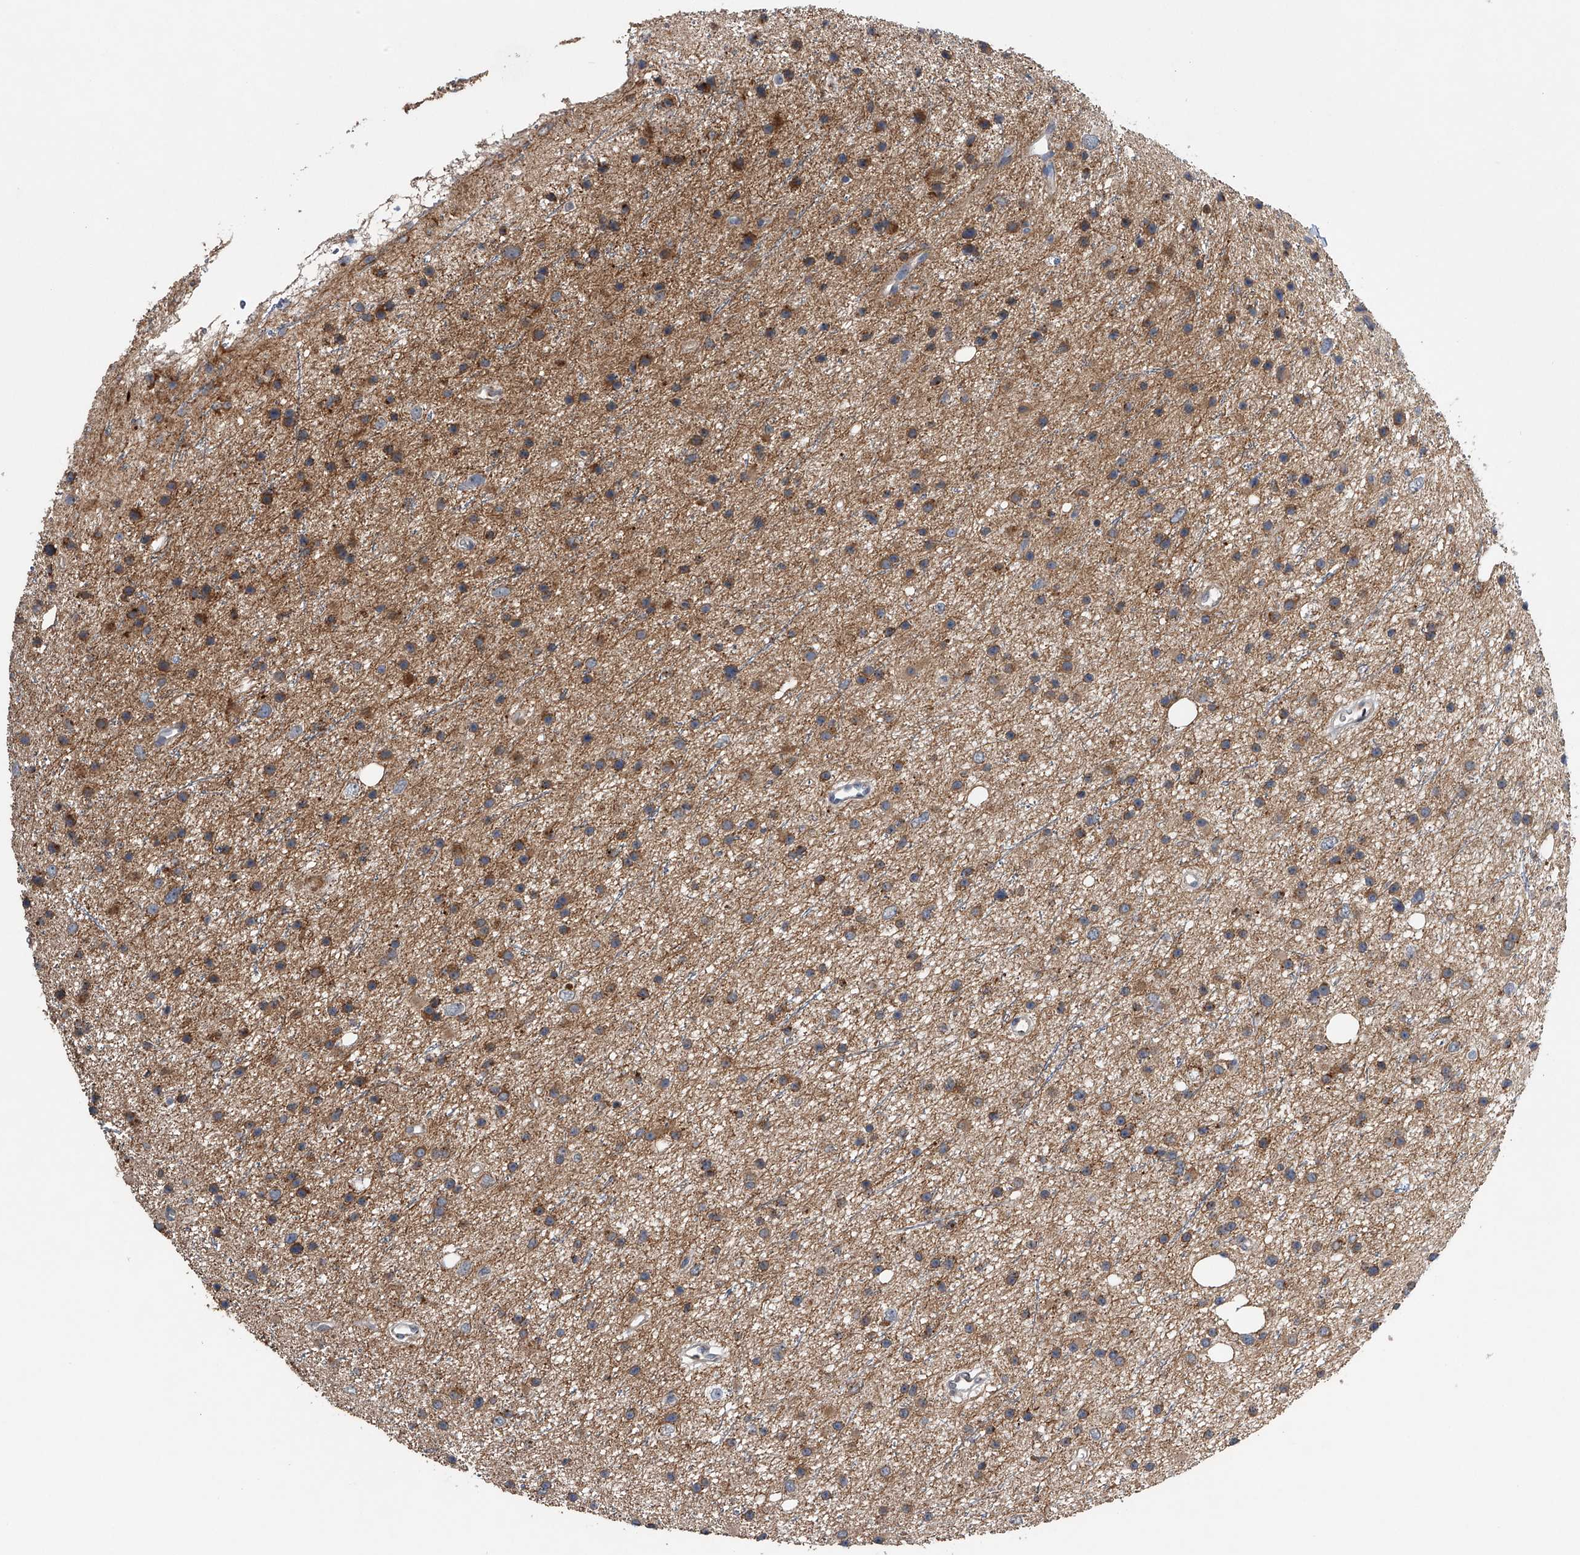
{"staining": {"intensity": "moderate", "quantity": ">75%", "location": "cytoplasmic/membranous"}, "tissue": "glioma", "cell_type": "Tumor cells", "image_type": "cancer", "snomed": [{"axis": "morphology", "description": "Glioma, malignant, Low grade"}, {"axis": "topography", "description": "Cerebral cortex"}], "caption": "Approximately >75% of tumor cells in human low-grade glioma (malignant) display moderate cytoplasmic/membranous protein staining as visualized by brown immunohistochemical staining.", "gene": "LYRM4", "patient": {"sex": "female", "age": 39}}